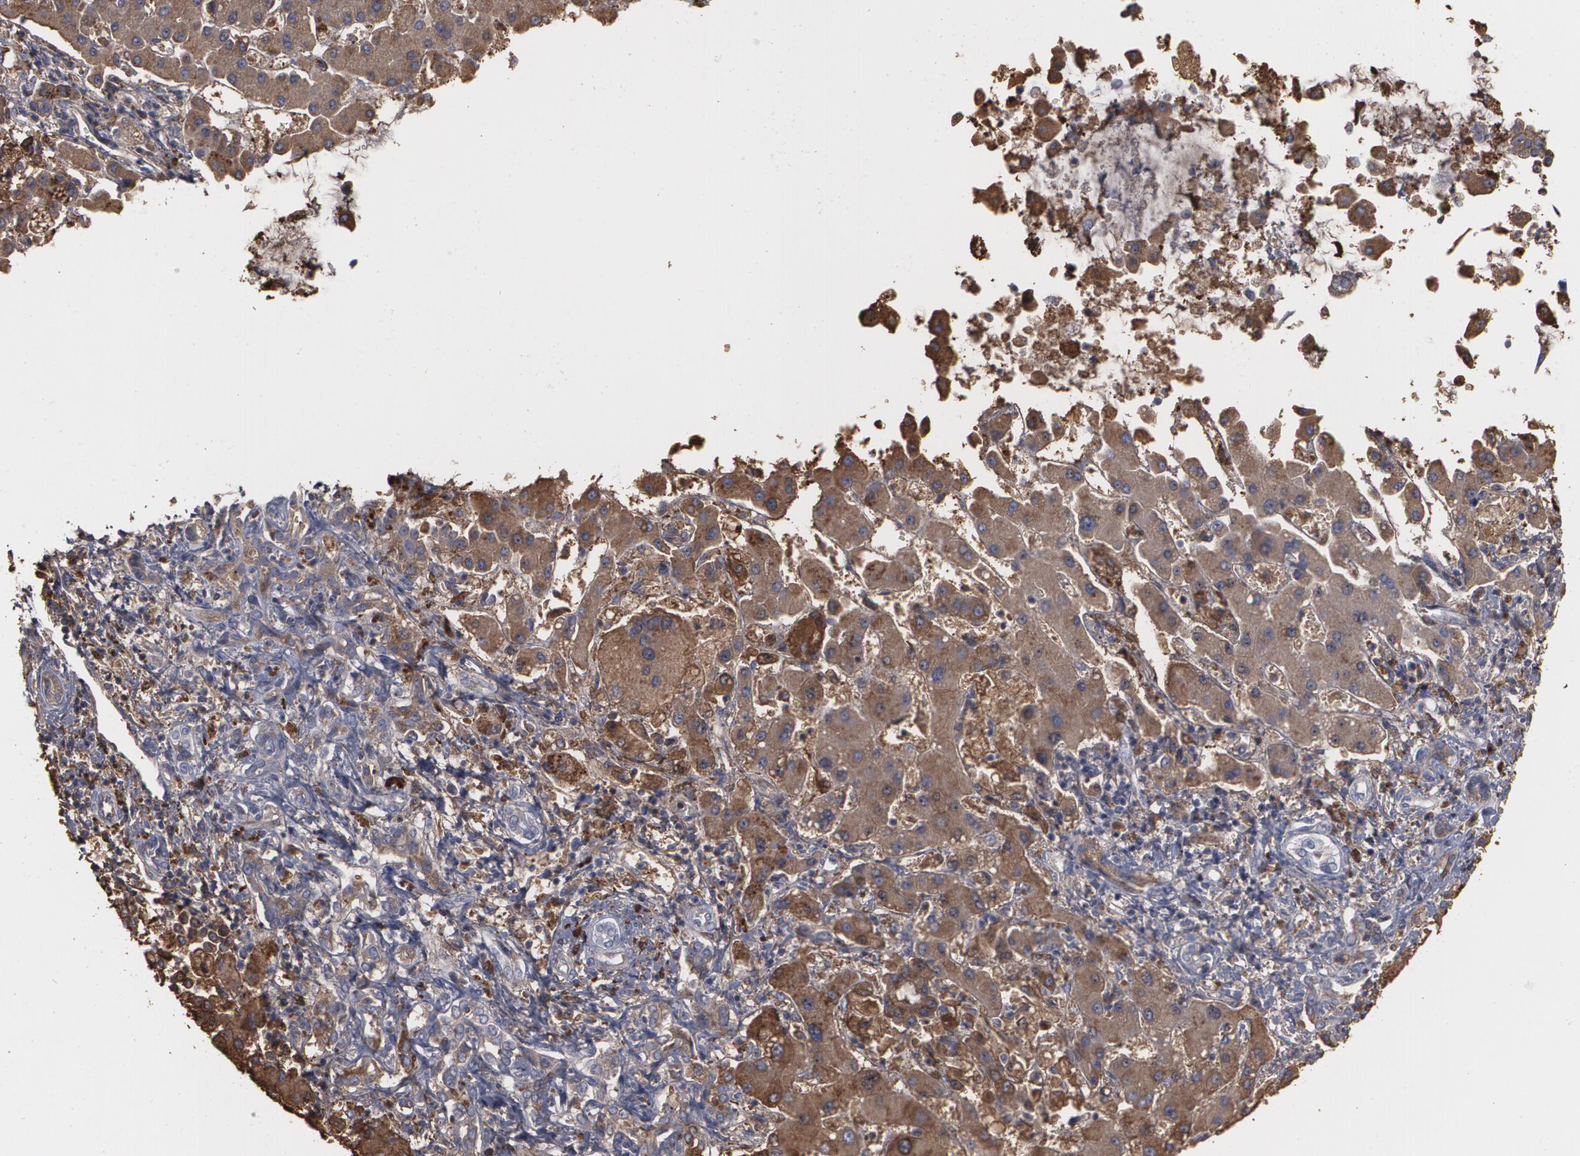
{"staining": {"intensity": "strong", "quantity": ">75%", "location": "cytoplasmic/membranous"}, "tissue": "liver cancer", "cell_type": "Tumor cells", "image_type": "cancer", "snomed": [{"axis": "morphology", "description": "Cholangiocarcinoma"}, {"axis": "topography", "description": "Liver"}], "caption": "Immunohistochemistry (IHC) image of cholangiocarcinoma (liver) stained for a protein (brown), which demonstrates high levels of strong cytoplasmic/membranous staining in about >75% of tumor cells.", "gene": "ODC1", "patient": {"sex": "male", "age": 50}}